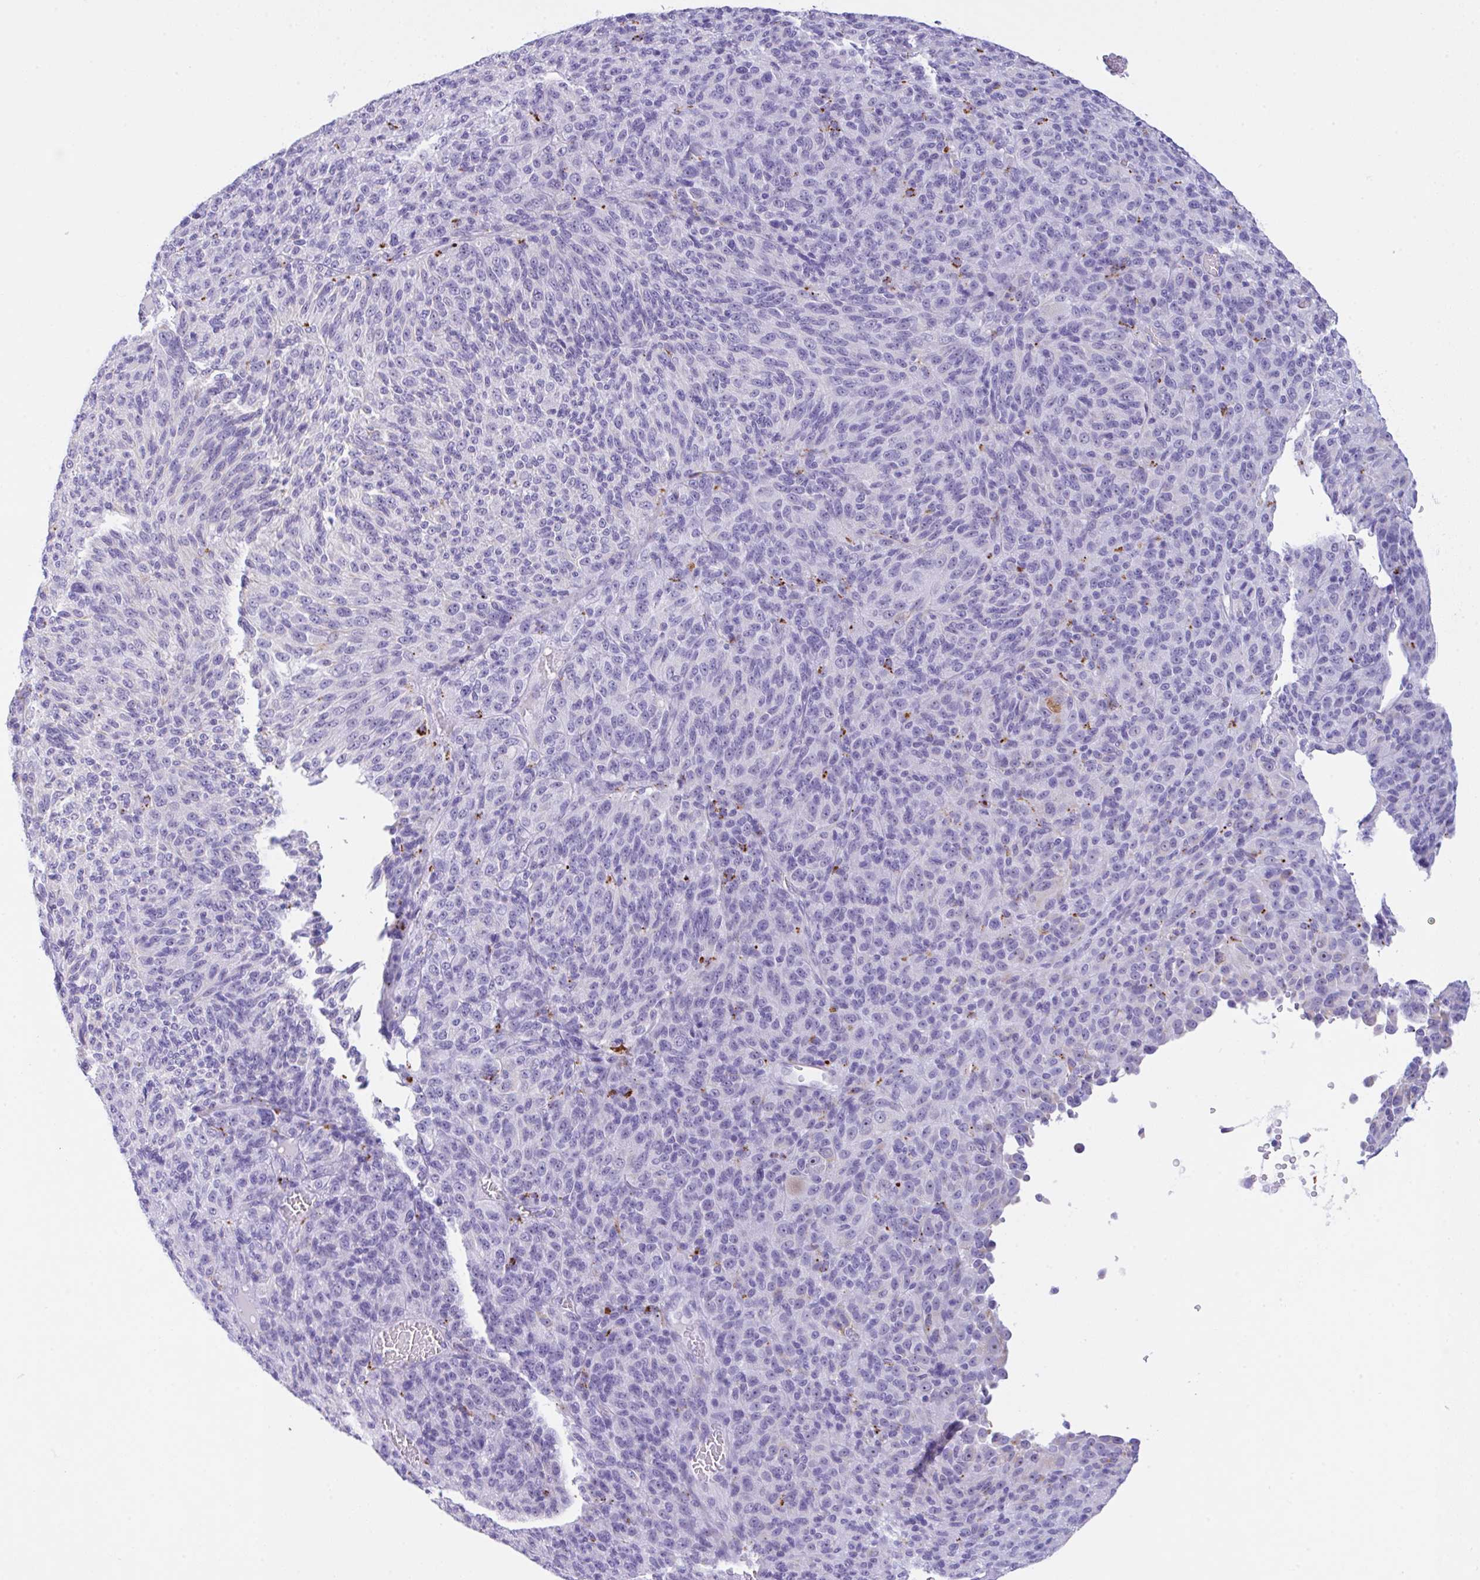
{"staining": {"intensity": "negative", "quantity": "none", "location": "none"}, "tissue": "melanoma", "cell_type": "Tumor cells", "image_type": "cancer", "snomed": [{"axis": "morphology", "description": "Malignant melanoma, Metastatic site"}, {"axis": "topography", "description": "Brain"}], "caption": "The photomicrograph reveals no significant positivity in tumor cells of melanoma. (Stains: DAB immunohistochemistry with hematoxylin counter stain, Microscopy: brightfield microscopy at high magnification).", "gene": "NDUFAF8", "patient": {"sex": "female", "age": 56}}